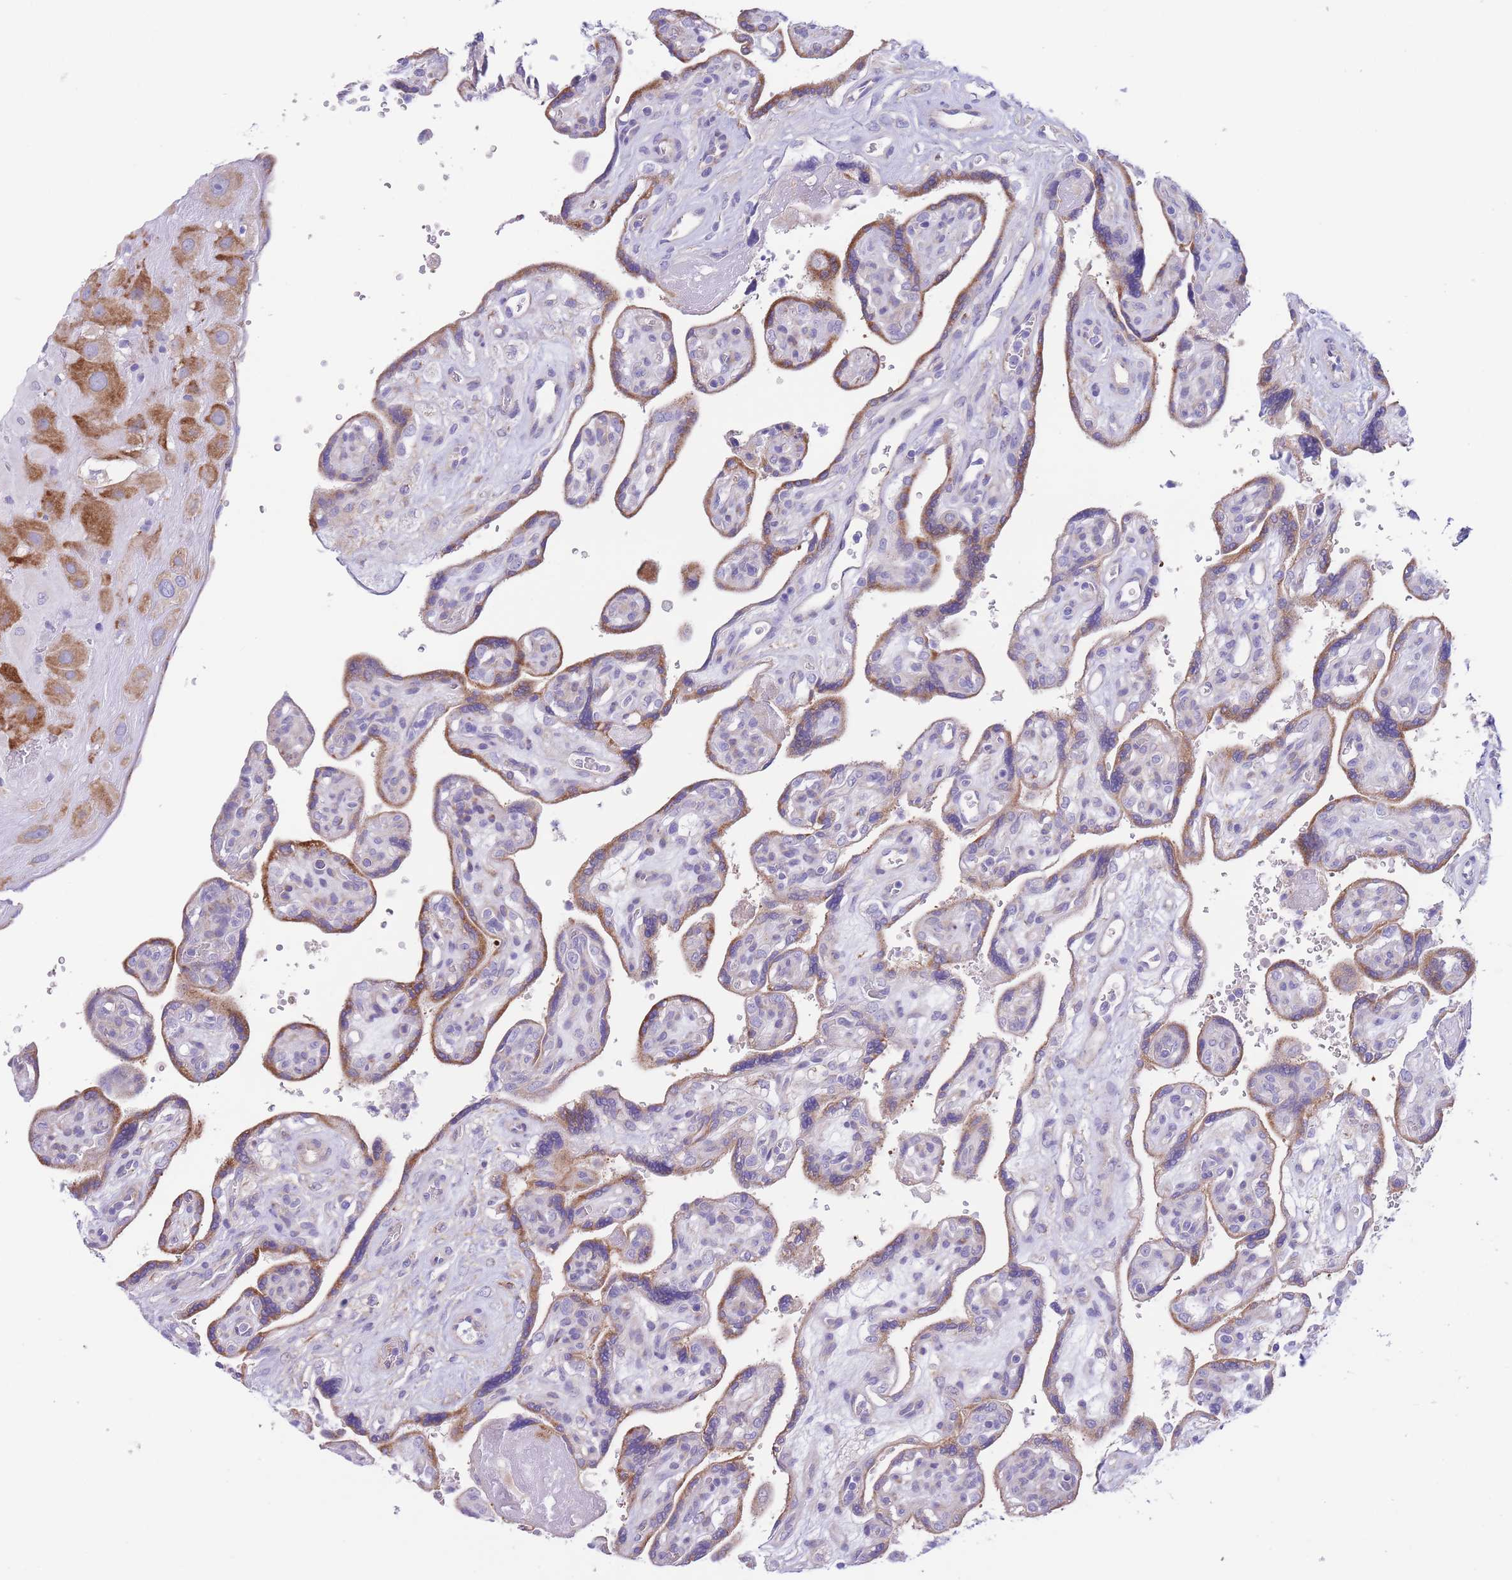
{"staining": {"intensity": "moderate", "quantity": ">75%", "location": "cytoplasmic/membranous"}, "tissue": "placenta", "cell_type": "Decidual cells", "image_type": "normal", "snomed": [{"axis": "morphology", "description": "Normal tissue, NOS"}, {"axis": "topography", "description": "Placenta"}], "caption": "Immunohistochemical staining of normal human placenta demonstrates medium levels of moderate cytoplasmic/membranous expression in about >75% of decidual cells.", "gene": "DET1", "patient": {"sex": "female", "age": 39}}